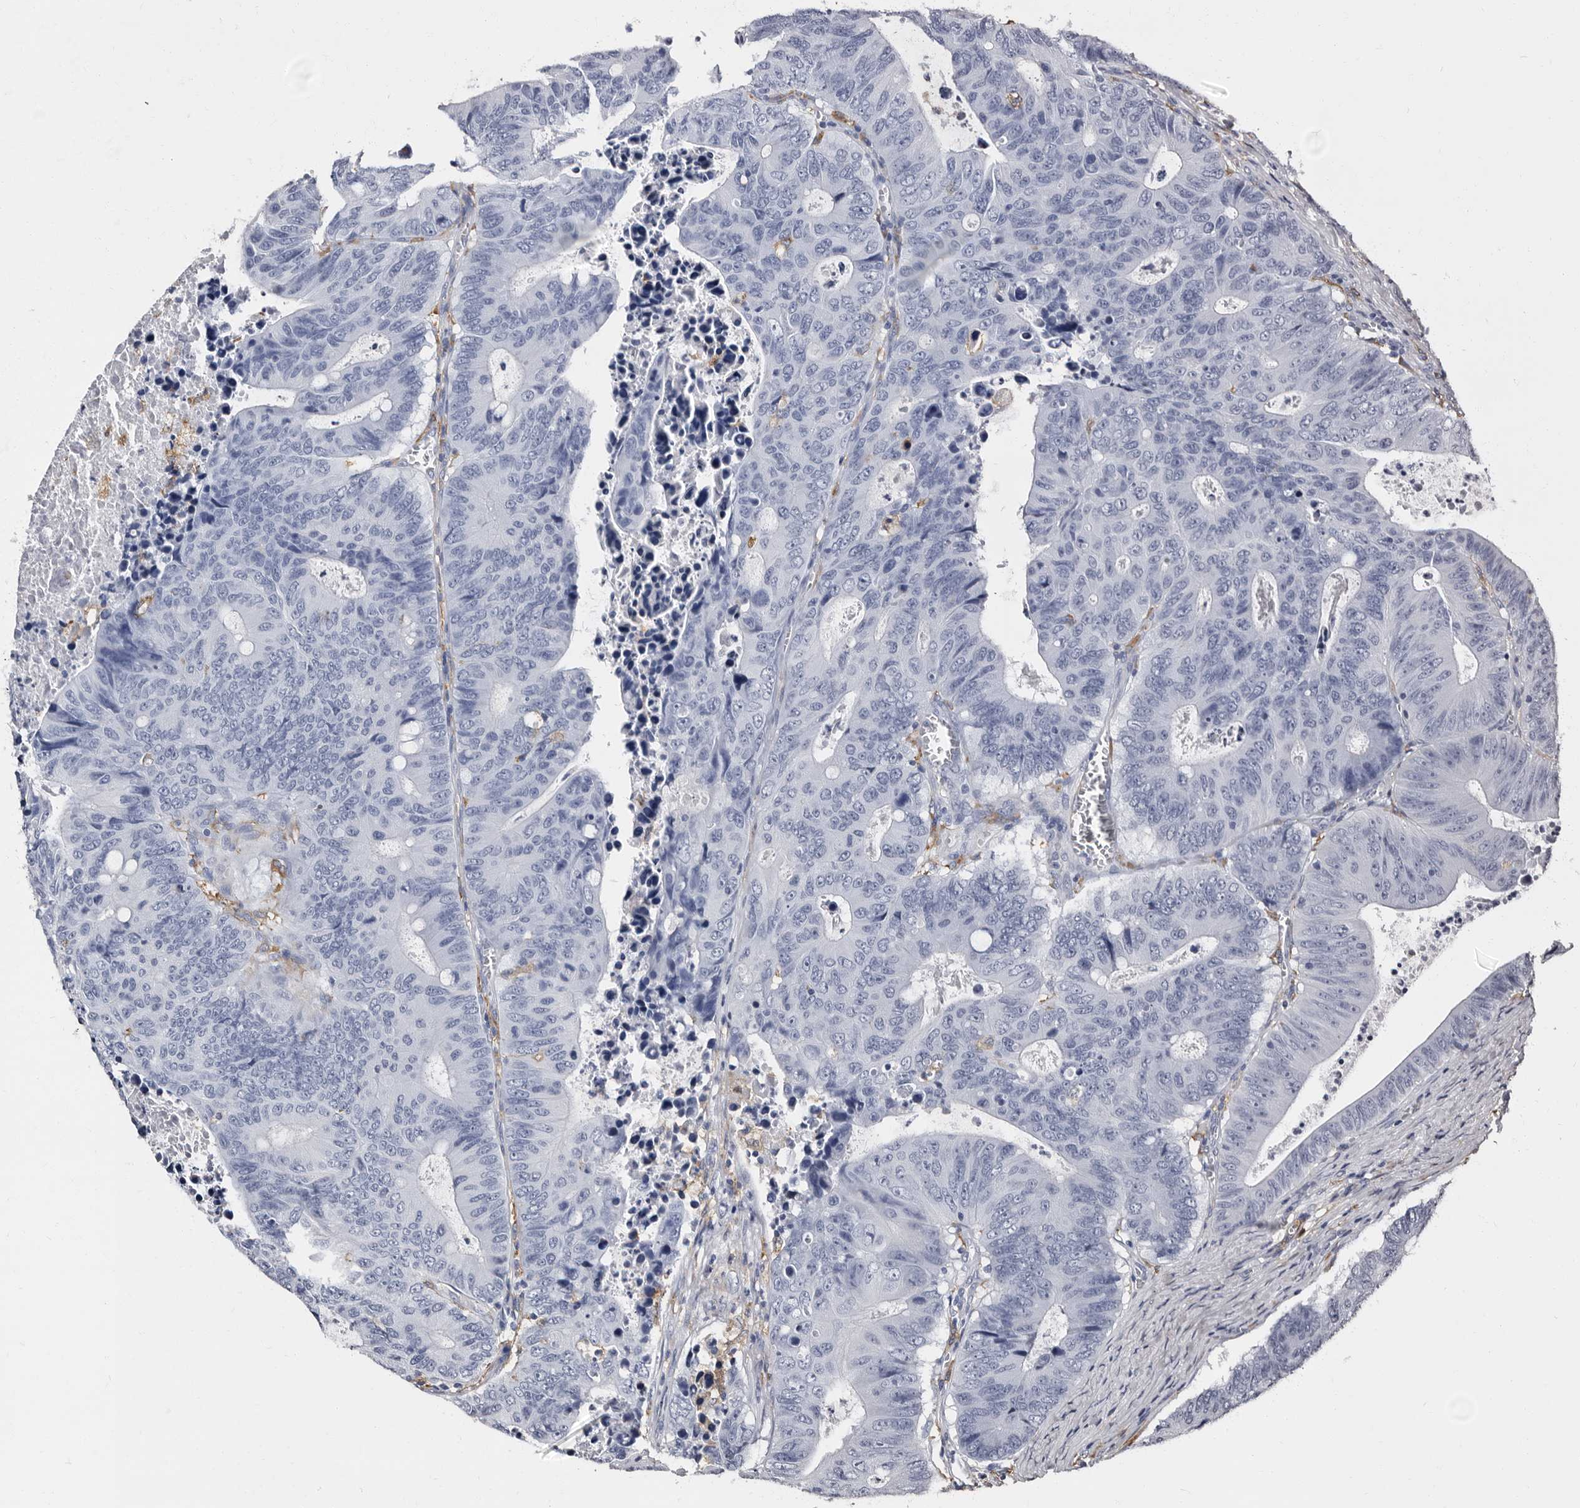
{"staining": {"intensity": "negative", "quantity": "none", "location": "none"}, "tissue": "colorectal cancer", "cell_type": "Tumor cells", "image_type": "cancer", "snomed": [{"axis": "morphology", "description": "Adenocarcinoma, NOS"}, {"axis": "topography", "description": "Colon"}], "caption": "Histopathology image shows no protein expression in tumor cells of colorectal adenocarcinoma tissue.", "gene": "EPB41L3", "patient": {"sex": "male", "age": 87}}